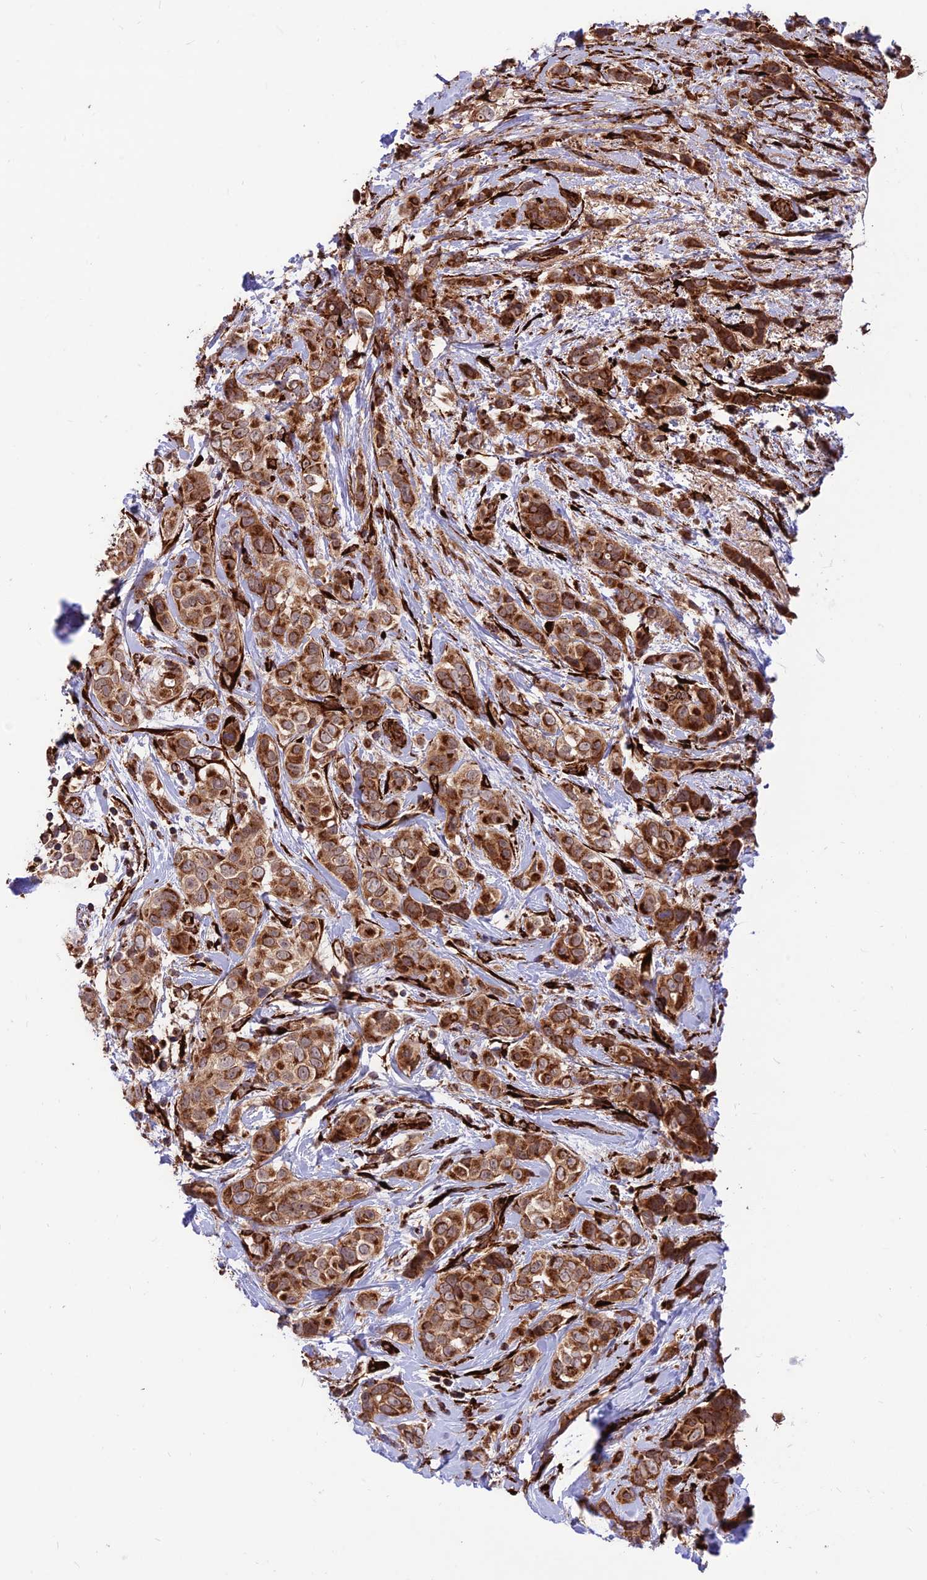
{"staining": {"intensity": "strong", "quantity": ">75%", "location": "cytoplasmic/membranous"}, "tissue": "breast cancer", "cell_type": "Tumor cells", "image_type": "cancer", "snomed": [{"axis": "morphology", "description": "Lobular carcinoma"}, {"axis": "topography", "description": "Breast"}], "caption": "Protein staining by immunohistochemistry (IHC) reveals strong cytoplasmic/membranous staining in about >75% of tumor cells in lobular carcinoma (breast). Using DAB (brown) and hematoxylin (blue) stains, captured at high magnification using brightfield microscopy.", "gene": "CRTAP", "patient": {"sex": "female", "age": 51}}